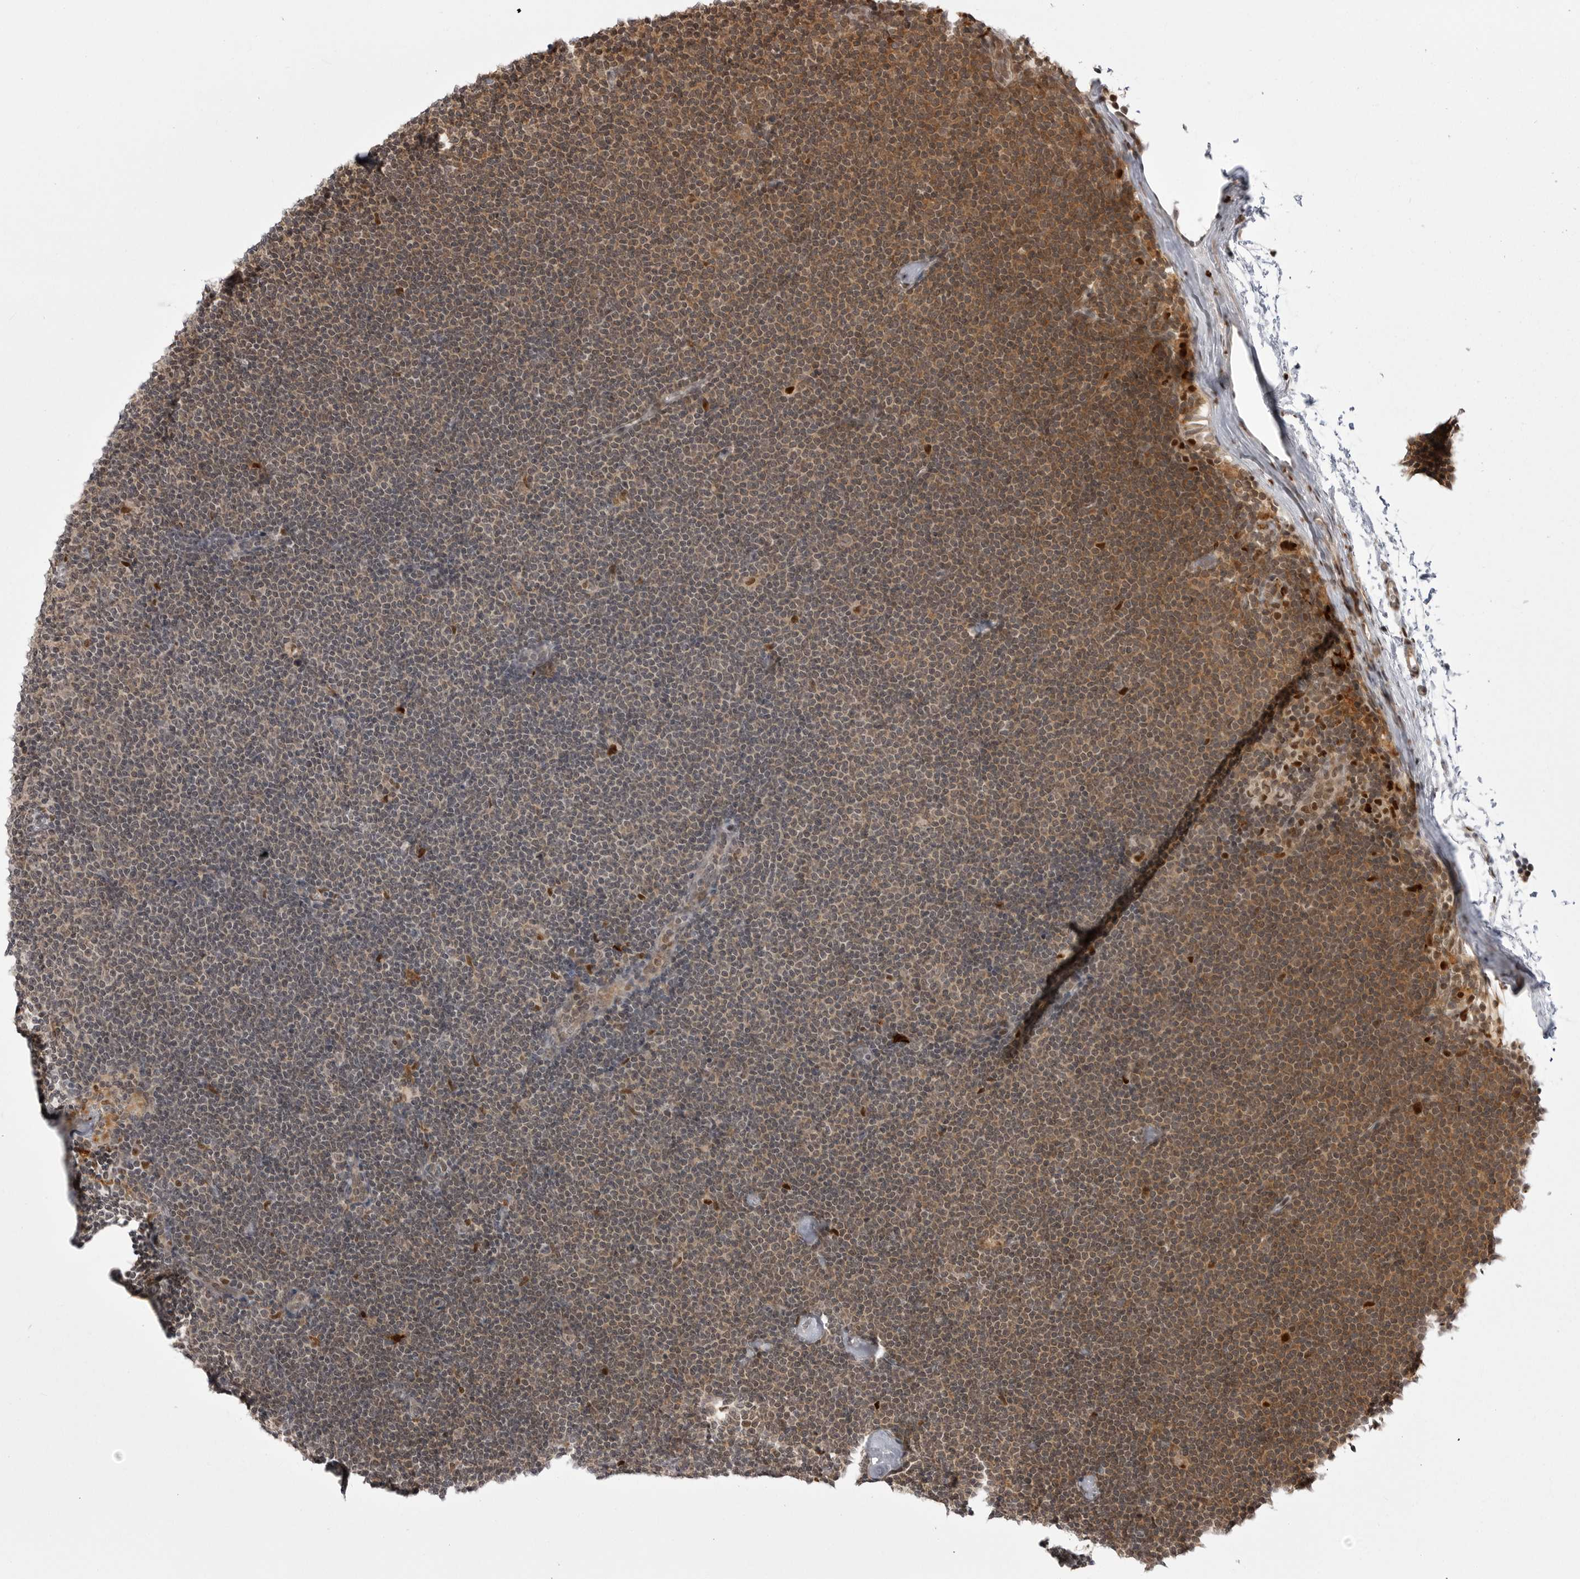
{"staining": {"intensity": "weak", "quantity": "25%-75%", "location": "cytoplasmic/membranous,nuclear"}, "tissue": "lymphoma", "cell_type": "Tumor cells", "image_type": "cancer", "snomed": [{"axis": "morphology", "description": "Malignant lymphoma, non-Hodgkin's type, Low grade"}, {"axis": "topography", "description": "Lymph node"}], "caption": "Lymphoma was stained to show a protein in brown. There is low levels of weak cytoplasmic/membranous and nuclear expression in approximately 25%-75% of tumor cells.", "gene": "PTK2B", "patient": {"sex": "female", "age": 53}}